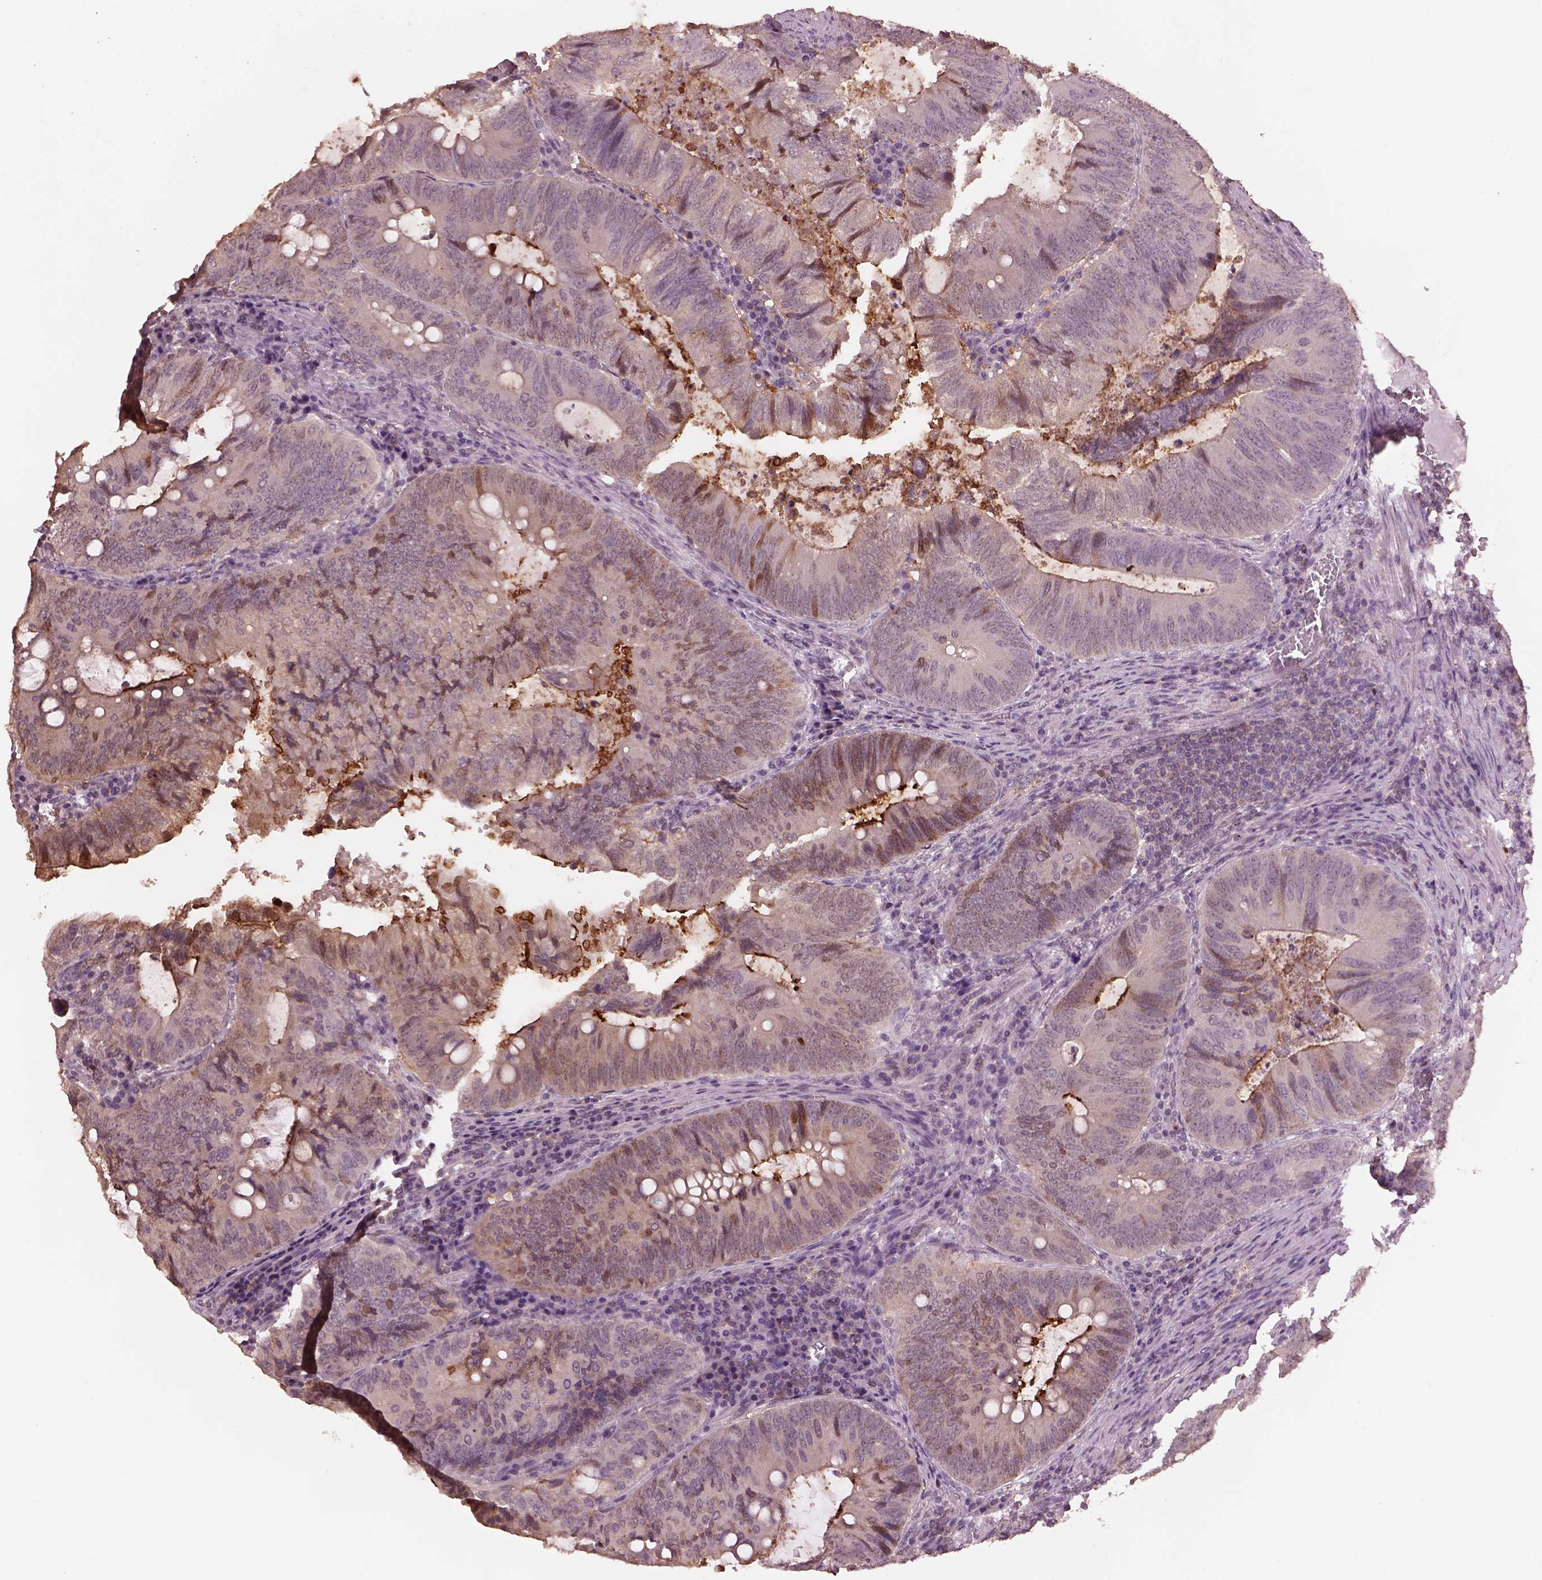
{"staining": {"intensity": "negative", "quantity": "none", "location": "none"}, "tissue": "colorectal cancer", "cell_type": "Tumor cells", "image_type": "cancer", "snomed": [{"axis": "morphology", "description": "Adenocarcinoma, NOS"}, {"axis": "topography", "description": "Colon"}], "caption": "This is an IHC micrograph of human adenocarcinoma (colorectal). There is no positivity in tumor cells.", "gene": "SRI", "patient": {"sex": "male", "age": 67}}